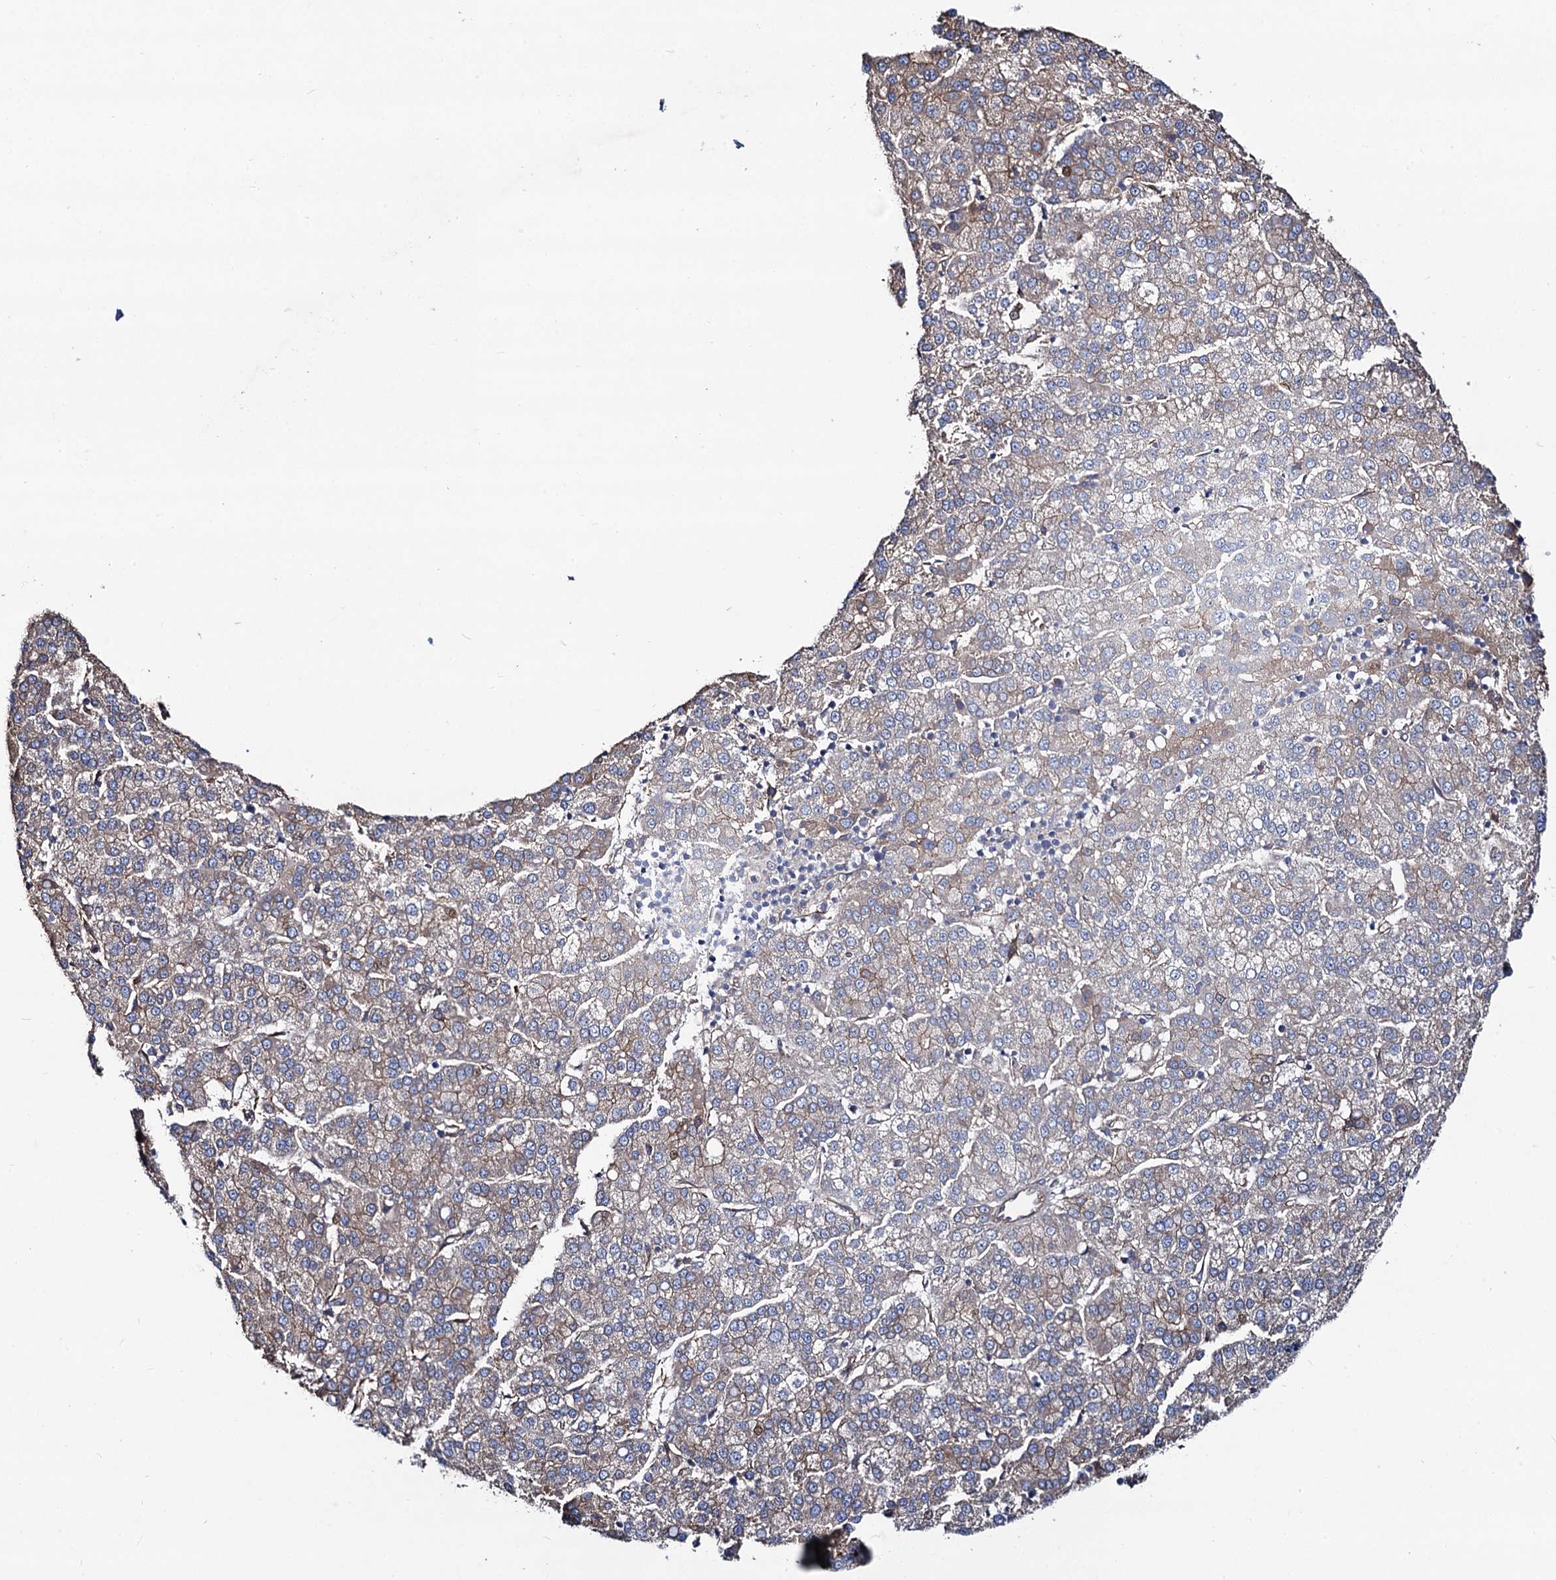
{"staining": {"intensity": "weak", "quantity": ">75%", "location": "cytoplasmic/membranous"}, "tissue": "liver cancer", "cell_type": "Tumor cells", "image_type": "cancer", "snomed": [{"axis": "morphology", "description": "Carcinoma, Hepatocellular, NOS"}, {"axis": "topography", "description": "Liver"}], "caption": "Liver cancer (hepatocellular carcinoma) stained with DAB (3,3'-diaminobenzidine) IHC demonstrates low levels of weak cytoplasmic/membranous expression in approximately >75% of tumor cells.", "gene": "CIP2A", "patient": {"sex": "female", "age": 58}}